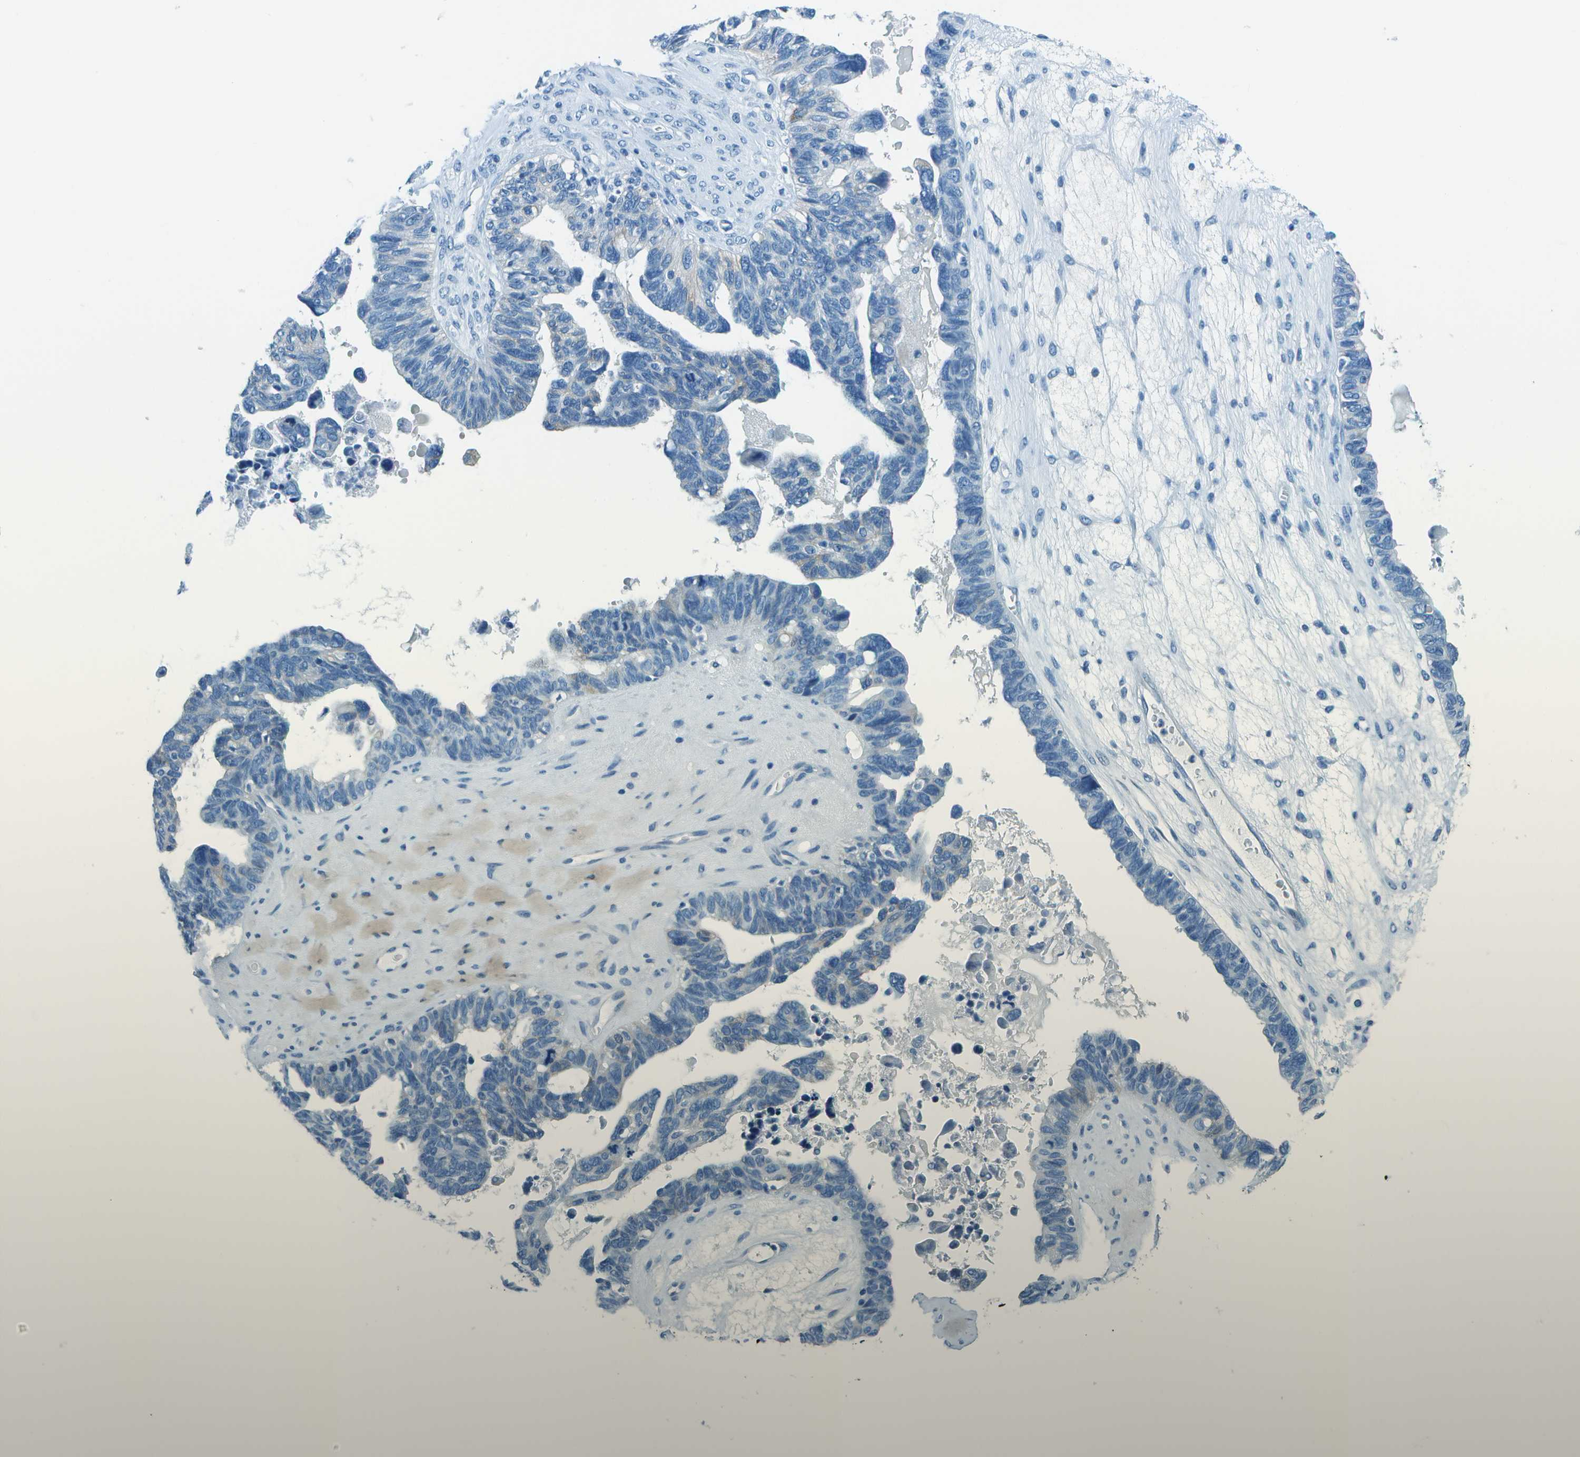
{"staining": {"intensity": "negative", "quantity": "none", "location": "none"}, "tissue": "ovarian cancer", "cell_type": "Tumor cells", "image_type": "cancer", "snomed": [{"axis": "morphology", "description": "Cystadenocarcinoma, serous, NOS"}, {"axis": "topography", "description": "Ovary"}], "caption": "High power microscopy micrograph of an IHC photomicrograph of ovarian cancer, revealing no significant positivity in tumor cells.", "gene": "SLC16A10", "patient": {"sex": "female", "age": 79}}